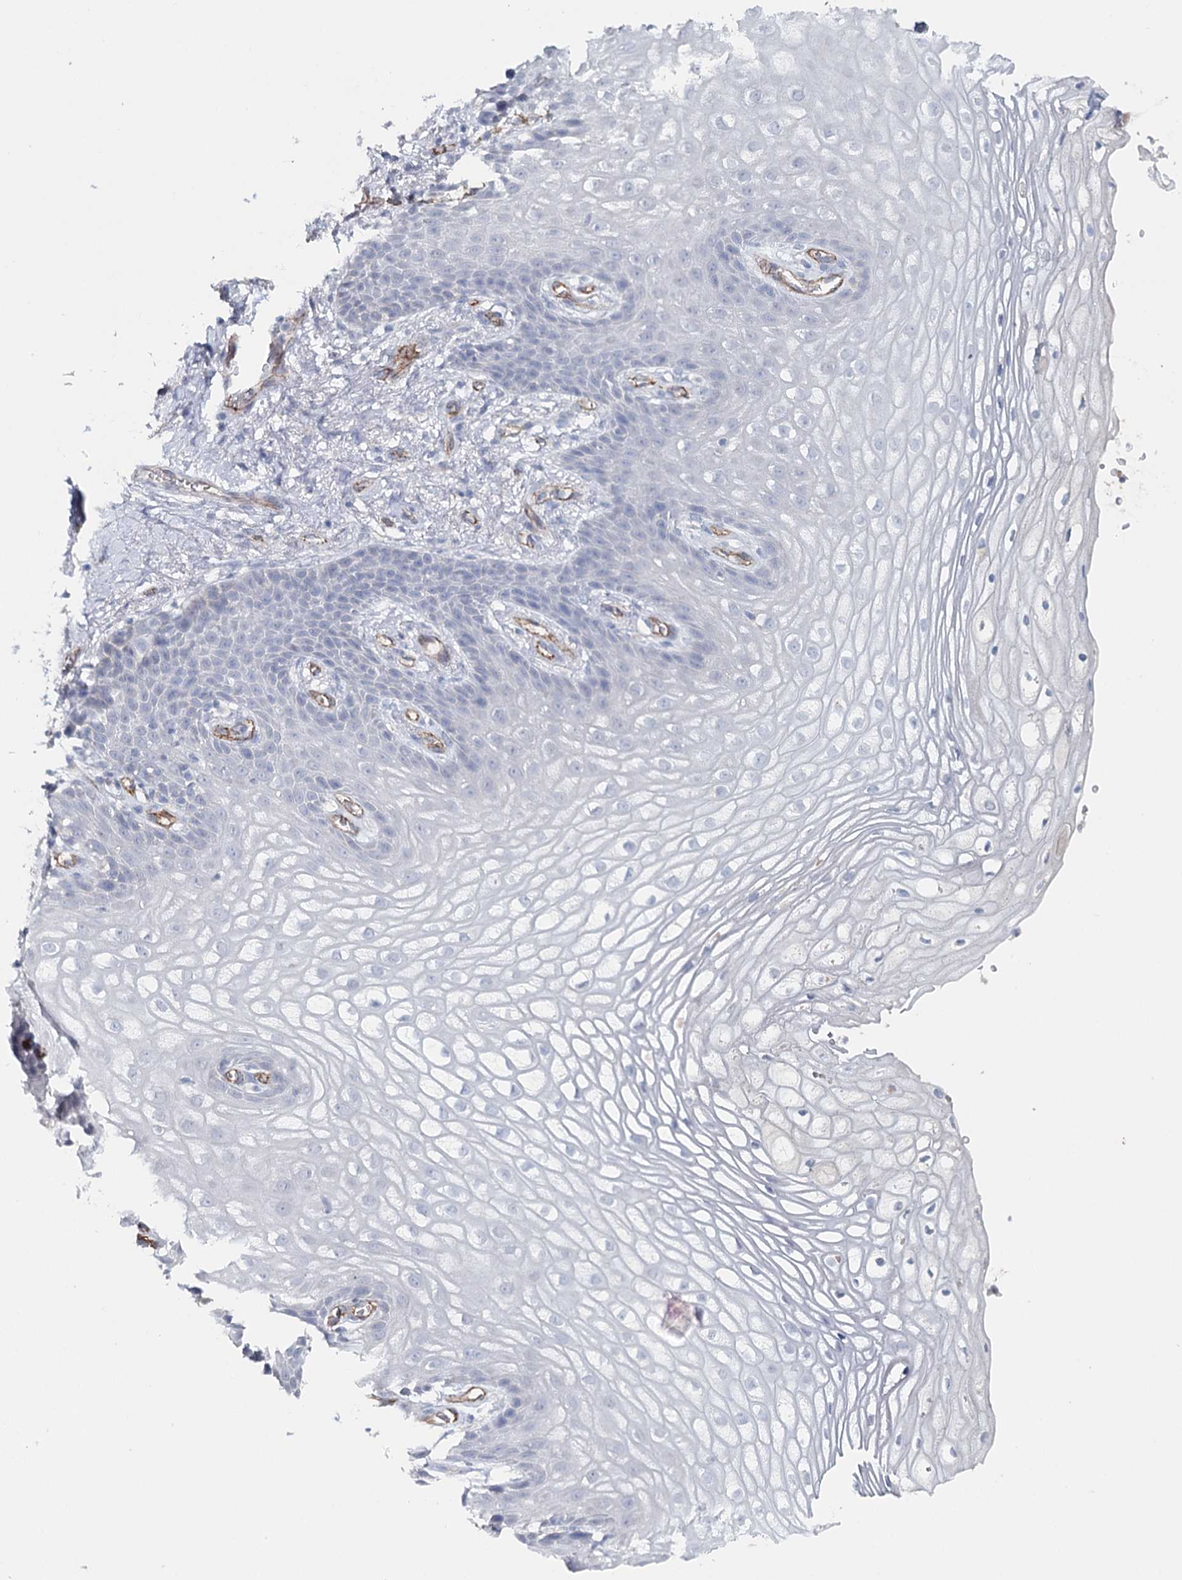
{"staining": {"intensity": "negative", "quantity": "none", "location": "none"}, "tissue": "vagina", "cell_type": "Squamous epithelial cells", "image_type": "normal", "snomed": [{"axis": "morphology", "description": "Normal tissue, NOS"}, {"axis": "topography", "description": "Vagina"}], "caption": "Immunohistochemistry of normal vagina reveals no expression in squamous epithelial cells.", "gene": "SYNPO", "patient": {"sex": "female", "age": 60}}